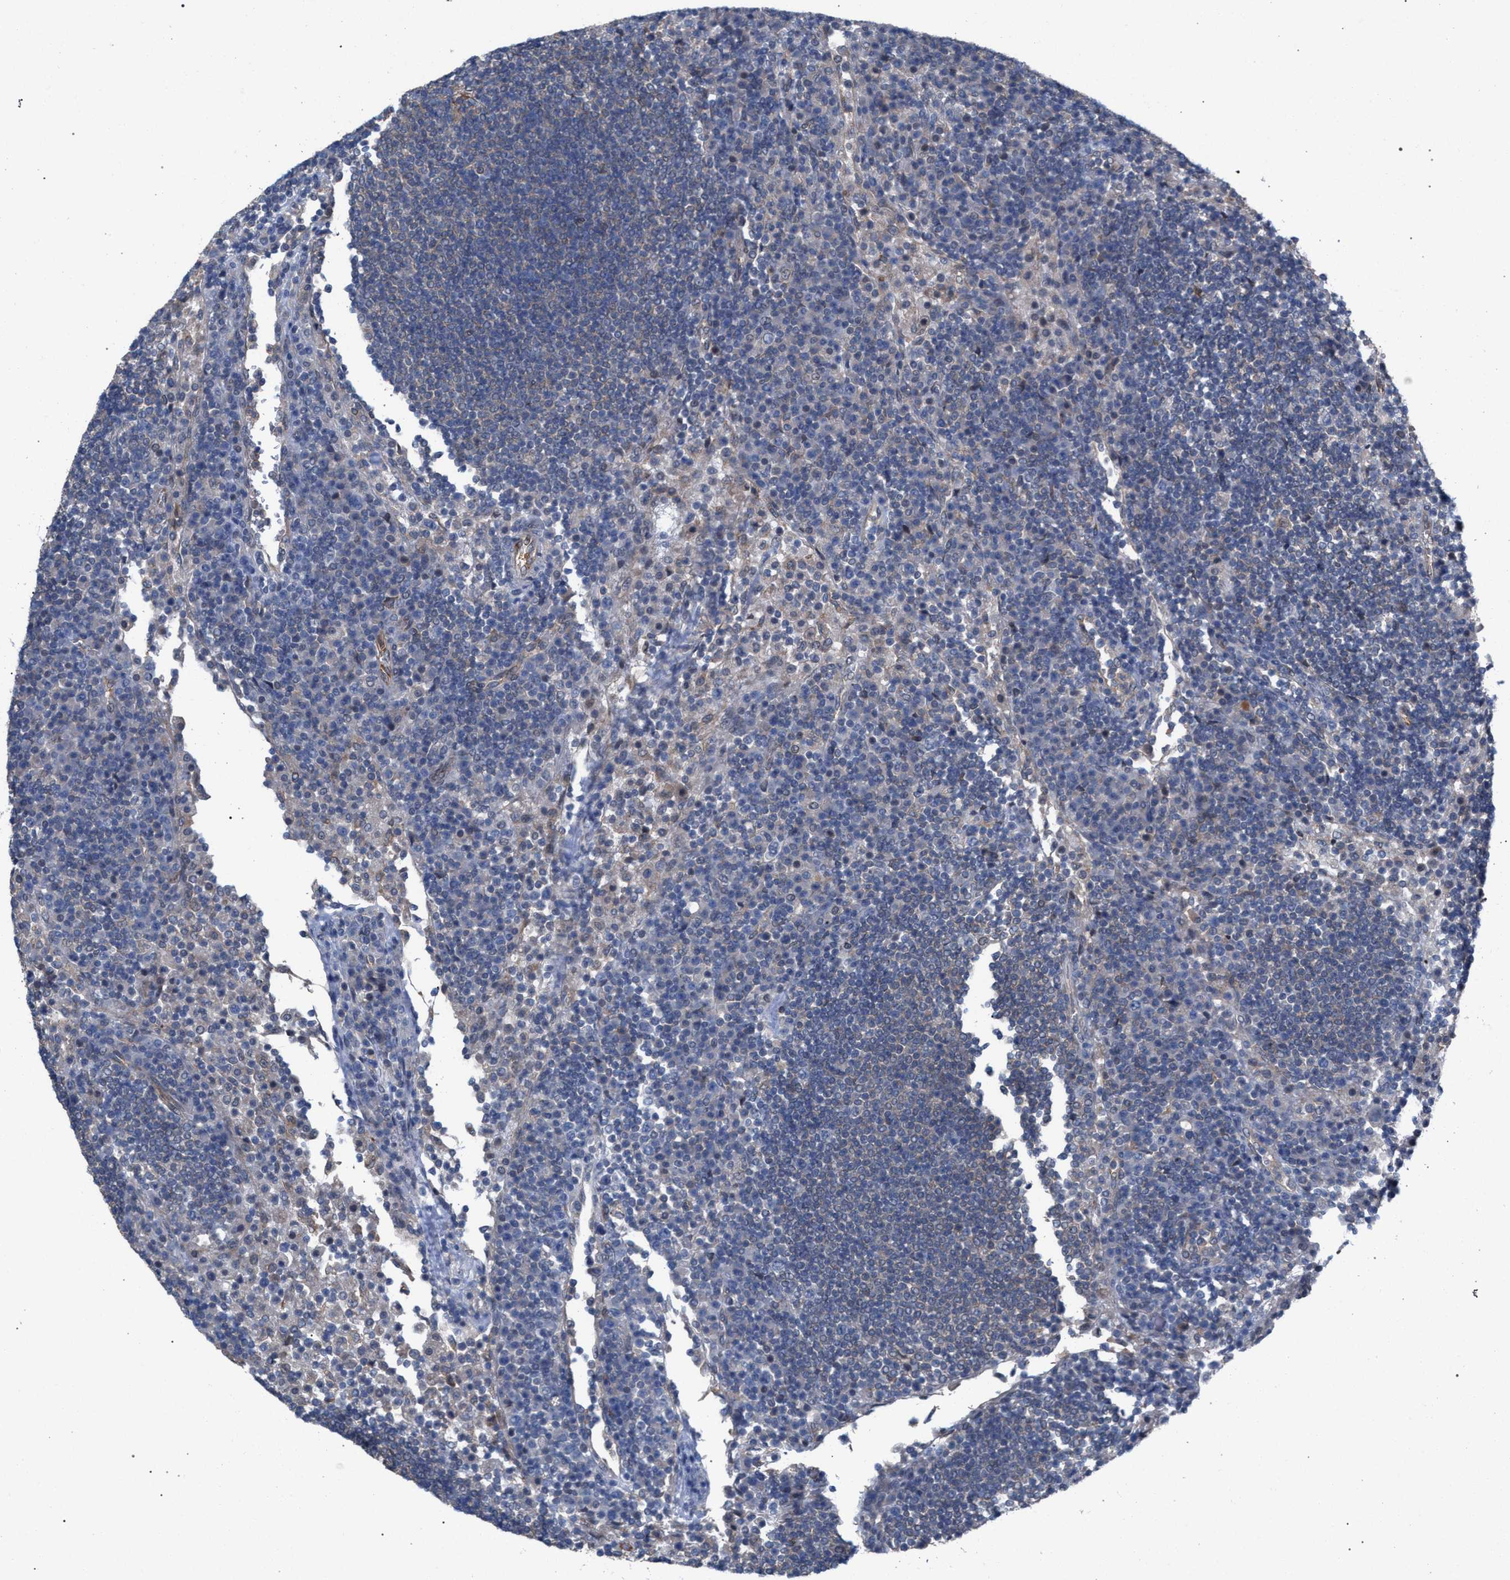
{"staining": {"intensity": "negative", "quantity": "none", "location": "none"}, "tissue": "lymph node", "cell_type": "Germinal center cells", "image_type": "normal", "snomed": [{"axis": "morphology", "description": "Normal tissue, NOS"}, {"axis": "topography", "description": "Lymph node"}], "caption": "This is an immunohistochemistry (IHC) photomicrograph of benign human lymph node. There is no expression in germinal center cells.", "gene": "ARPC5L", "patient": {"sex": "female", "age": 53}}